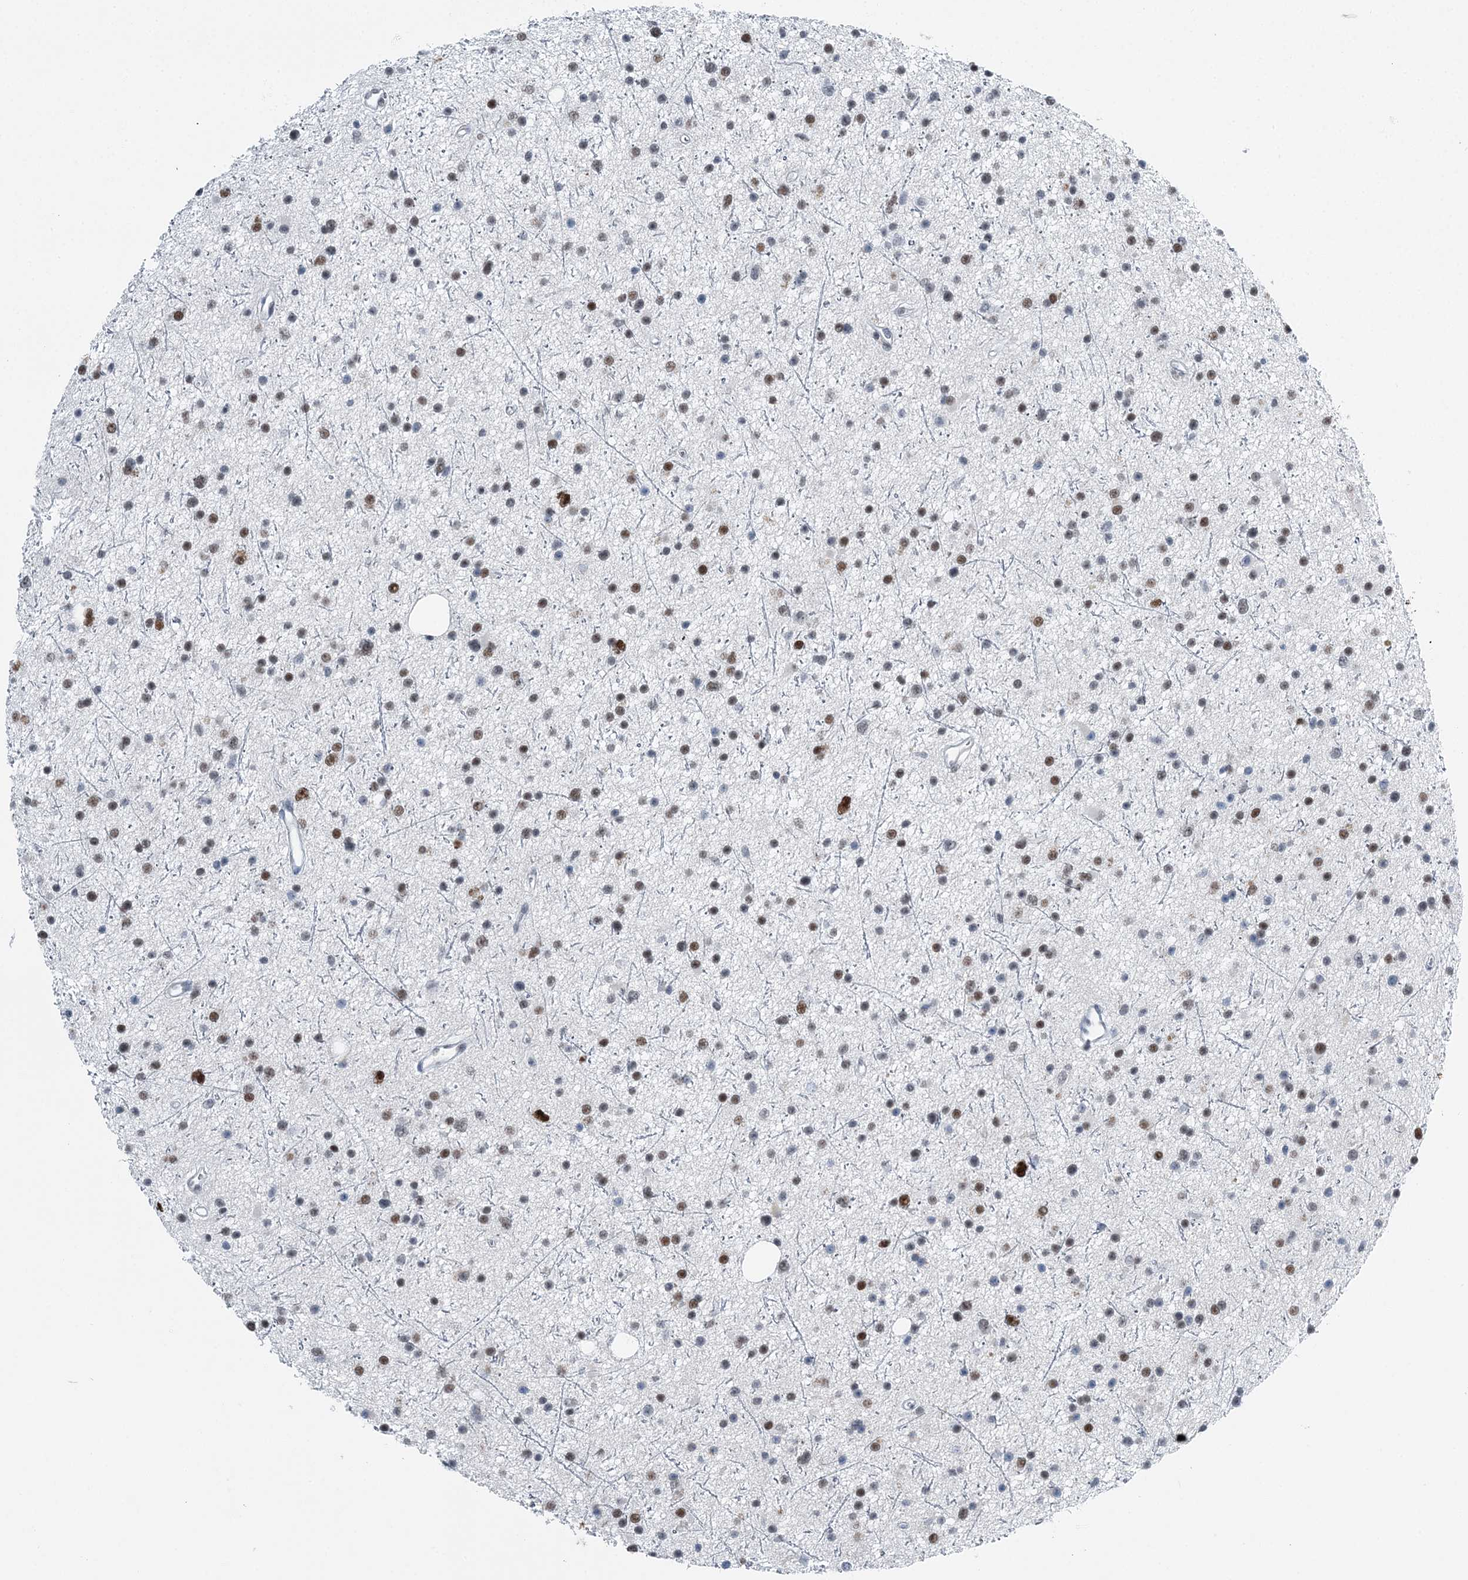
{"staining": {"intensity": "moderate", "quantity": "25%-75%", "location": "nuclear"}, "tissue": "glioma", "cell_type": "Tumor cells", "image_type": "cancer", "snomed": [{"axis": "morphology", "description": "Glioma, malignant, Low grade"}, {"axis": "topography", "description": "Cerebral cortex"}], "caption": "Protein positivity by IHC displays moderate nuclear positivity in approximately 25%-75% of tumor cells in glioma.", "gene": "HAT1", "patient": {"sex": "female", "age": 39}}